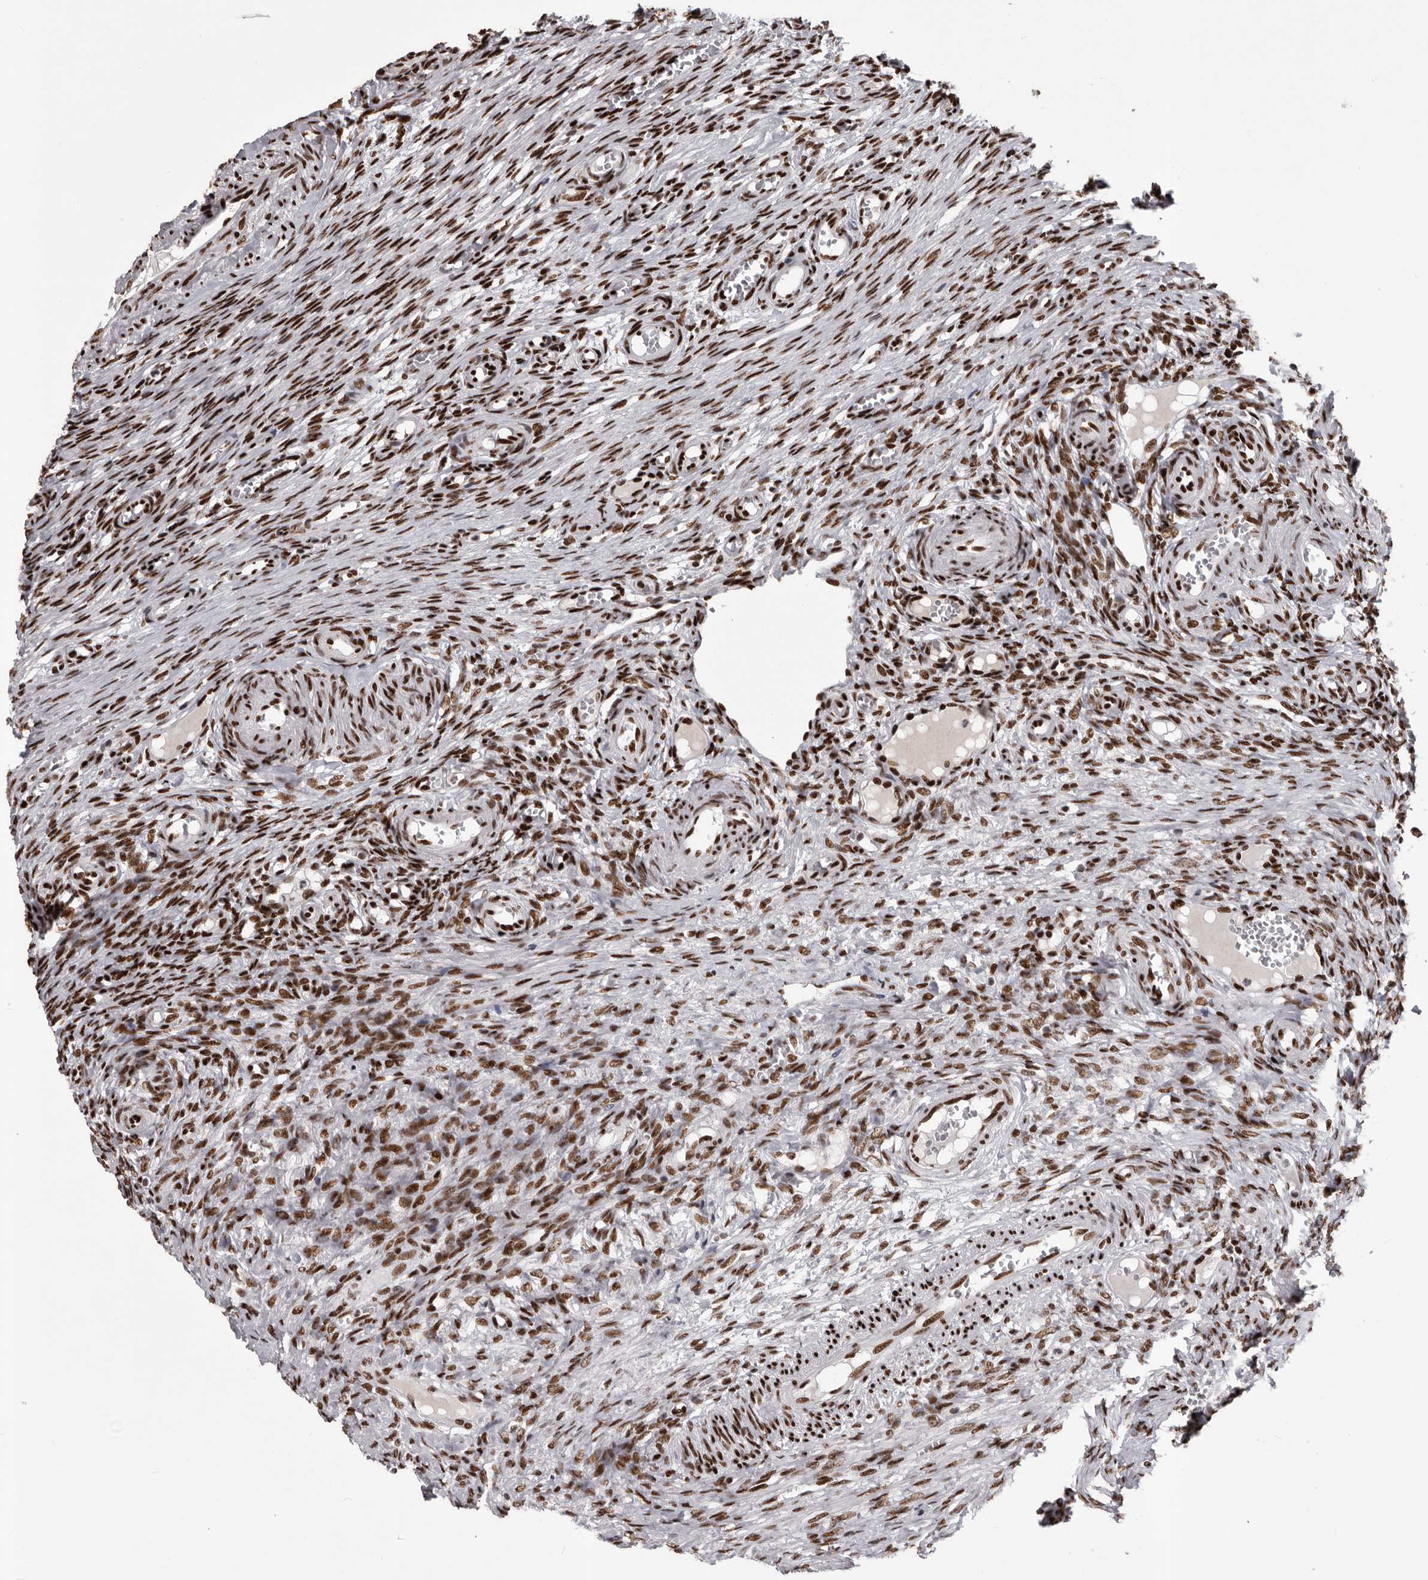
{"staining": {"intensity": "strong", "quantity": ">75%", "location": "nuclear"}, "tissue": "ovary", "cell_type": "Ovarian stroma cells", "image_type": "normal", "snomed": [{"axis": "morphology", "description": "Adenocarcinoma, NOS"}, {"axis": "topography", "description": "Endometrium"}], "caption": "IHC staining of benign ovary, which demonstrates high levels of strong nuclear staining in approximately >75% of ovarian stroma cells indicating strong nuclear protein expression. The staining was performed using DAB (brown) for protein detection and nuclei were counterstained in hematoxylin (blue).", "gene": "NUMA1", "patient": {"sex": "female", "age": 32}}